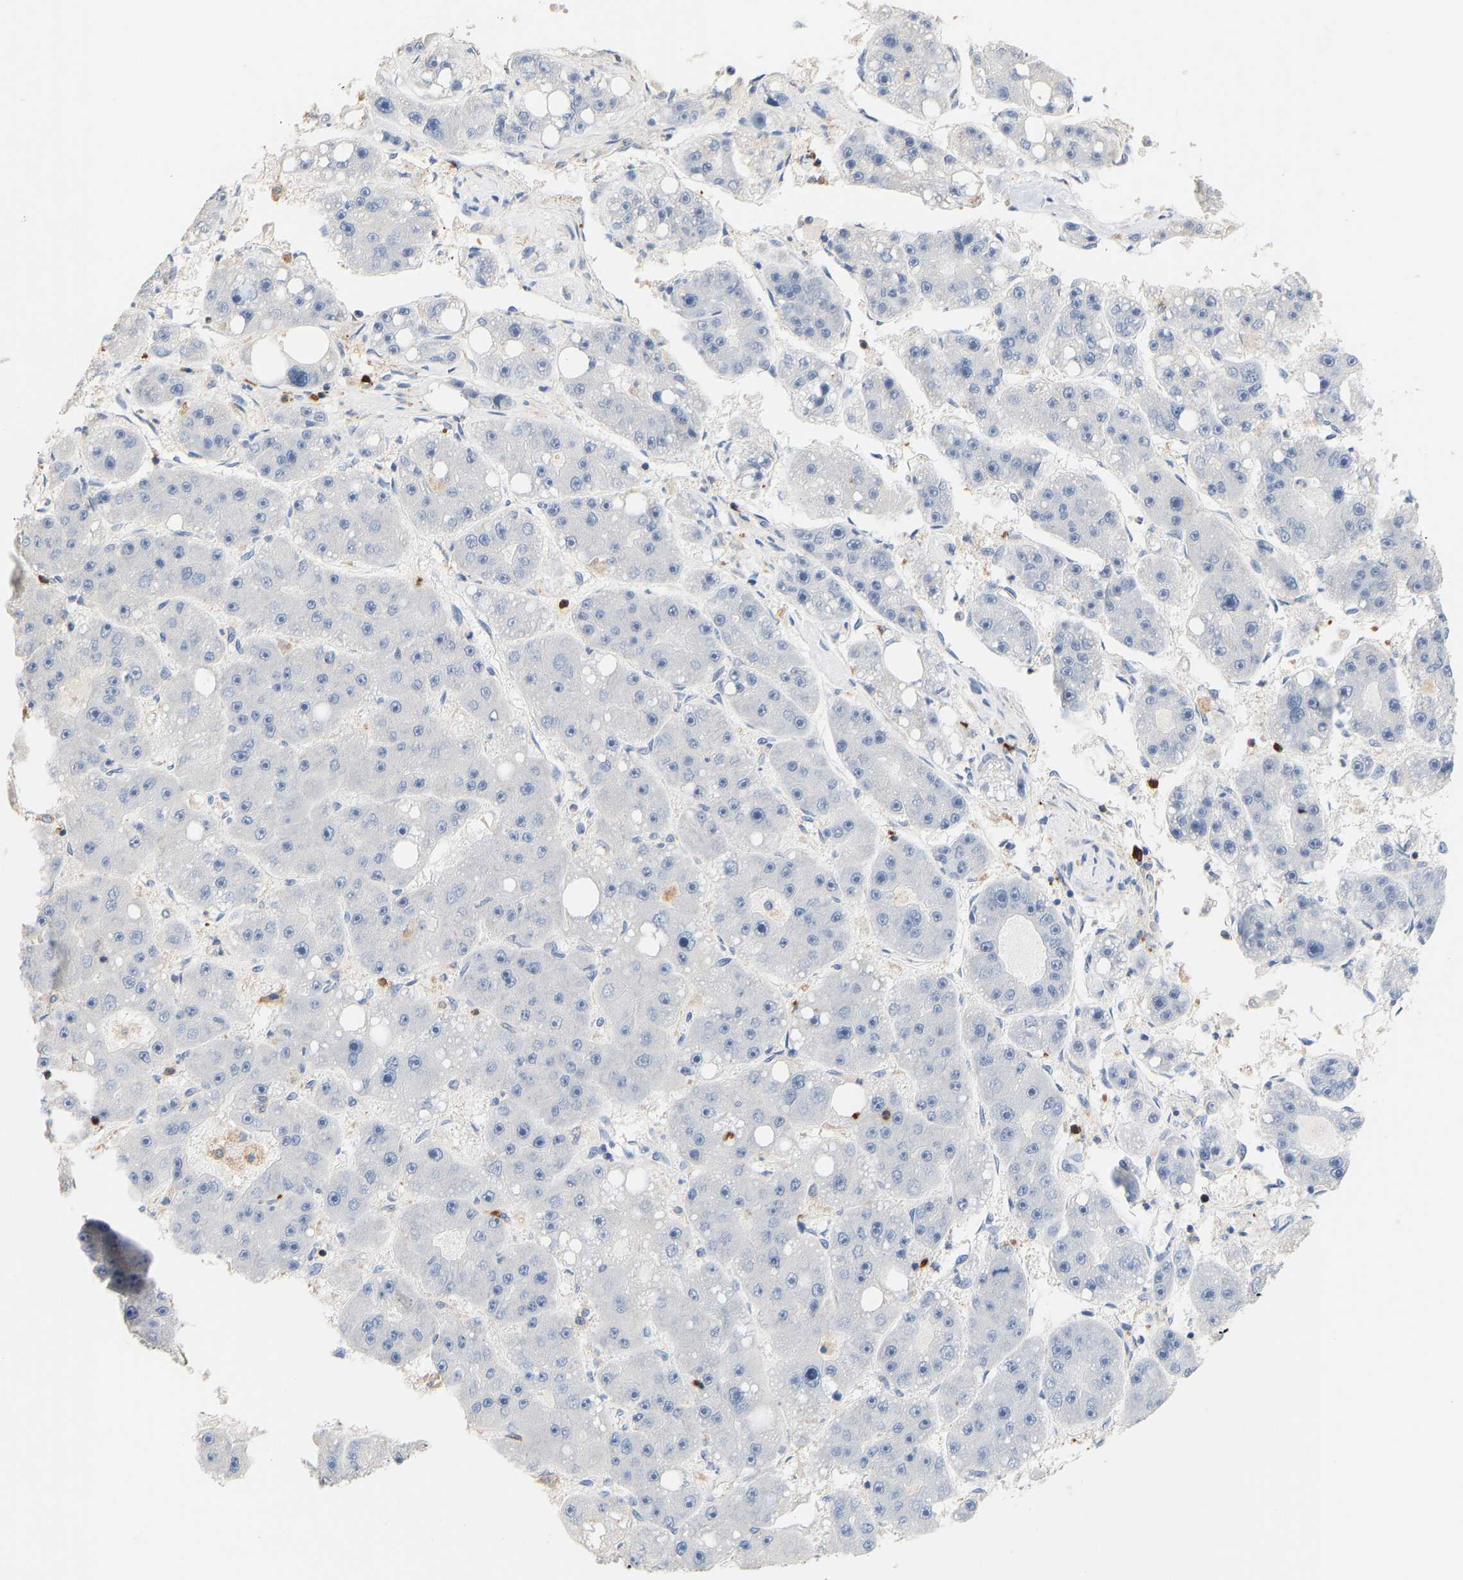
{"staining": {"intensity": "negative", "quantity": "none", "location": "none"}, "tissue": "liver cancer", "cell_type": "Tumor cells", "image_type": "cancer", "snomed": [{"axis": "morphology", "description": "Carcinoma, Hepatocellular, NOS"}, {"axis": "topography", "description": "Liver"}], "caption": "There is no significant expression in tumor cells of liver cancer (hepatocellular carcinoma).", "gene": "EVL", "patient": {"sex": "female", "age": 61}}